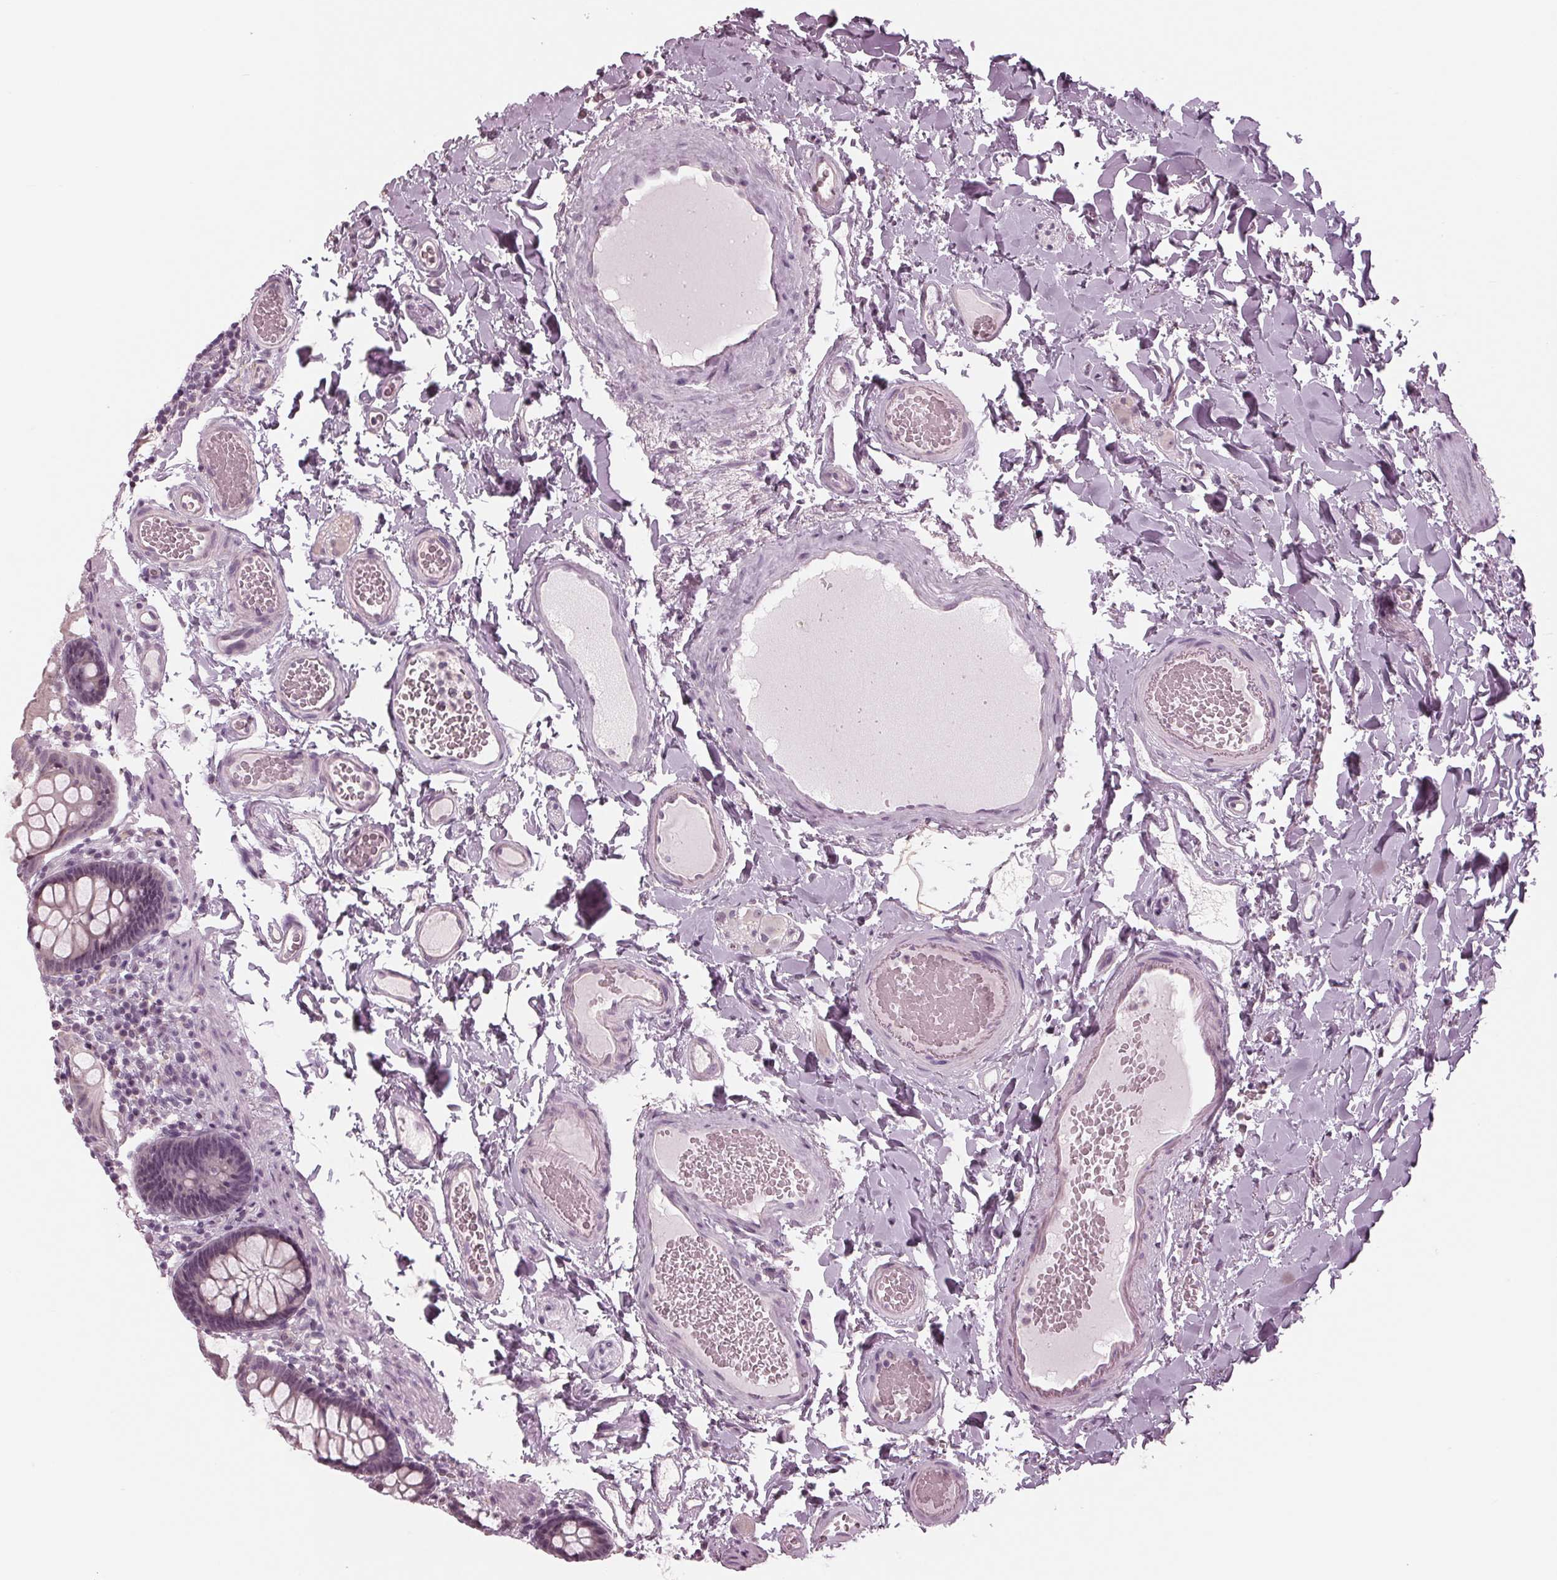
{"staining": {"intensity": "negative", "quantity": "none", "location": "none"}, "tissue": "colon", "cell_type": "Endothelial cells", "image_type": "normal", "snomed": [{"axis": "morphology", "description": "Normal tissue, NOS"}, {"axis": "topography", "description": "Colon"}], "caption": "IHC of normal colon exhibits no expression in endothelial cells. (DAB (3,3'-diaminobenzidine) immunohistochemistry (IHC), high magnification).", "gene": "ADPRHL1", "patient": {"sex": "male", "age": 84}}